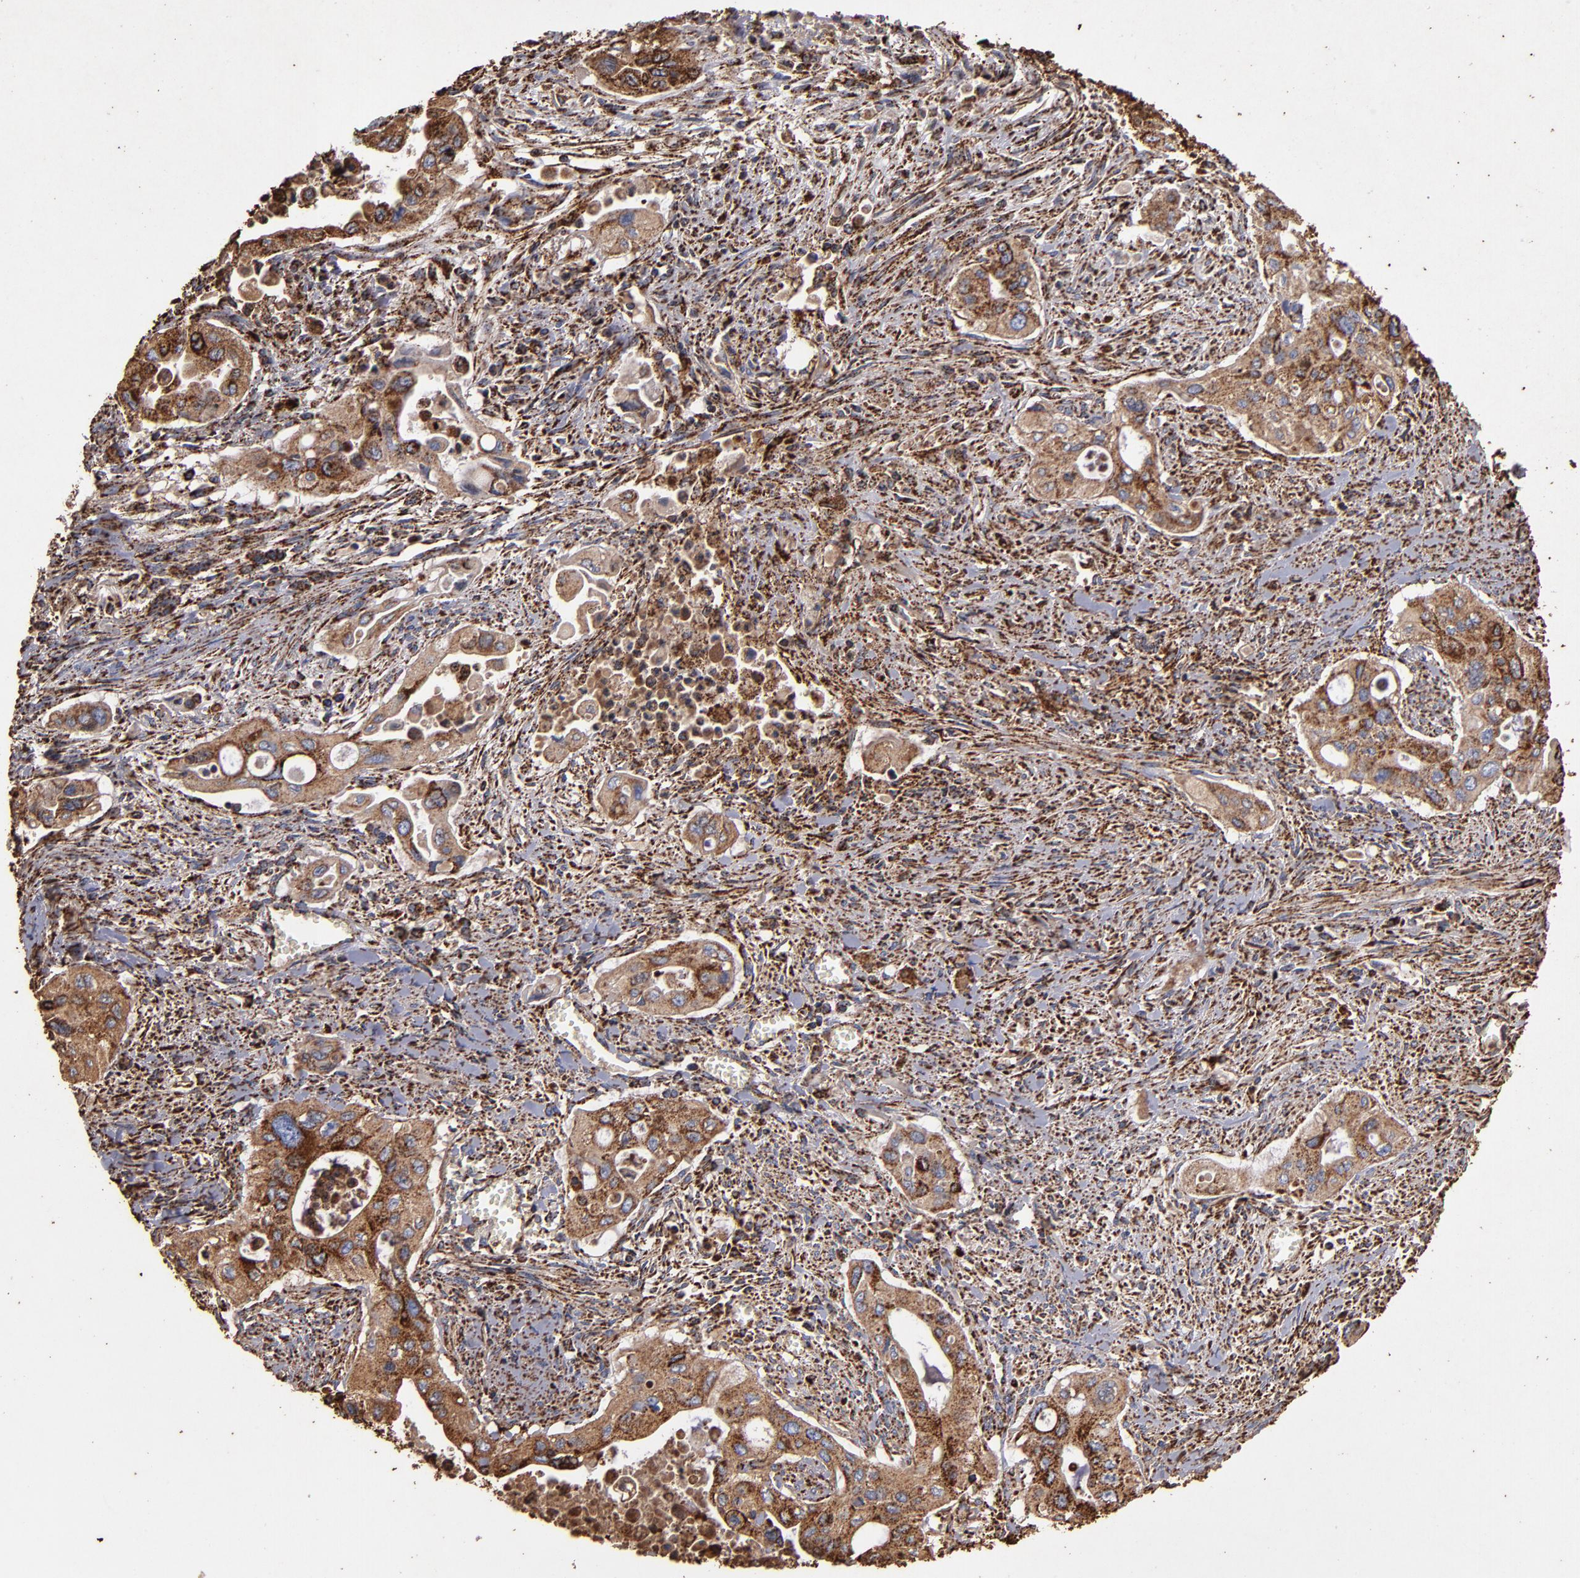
{"staining": {"intensity": "strong", "quantity": ">75%", "location": "cytoplasmic/membranous"}, "tissue": "pancreatic cancer", "cell_type": "Tumor cells", "image_type": "cancer", "snomed": [{"axis": "morphology", "description": "Adenocarcinoma, NOS"}, {"axis": "topography", "description": "Pancreas"}], "caption": "Immunohistochemical staining of adenocarcinoma (pancreatic) shows strong cytoplasmic/membranous protein expression in approximately >75% of tumor cells.", "gene": "SOD2", "patient": {"sex": "male", "age": 77}}